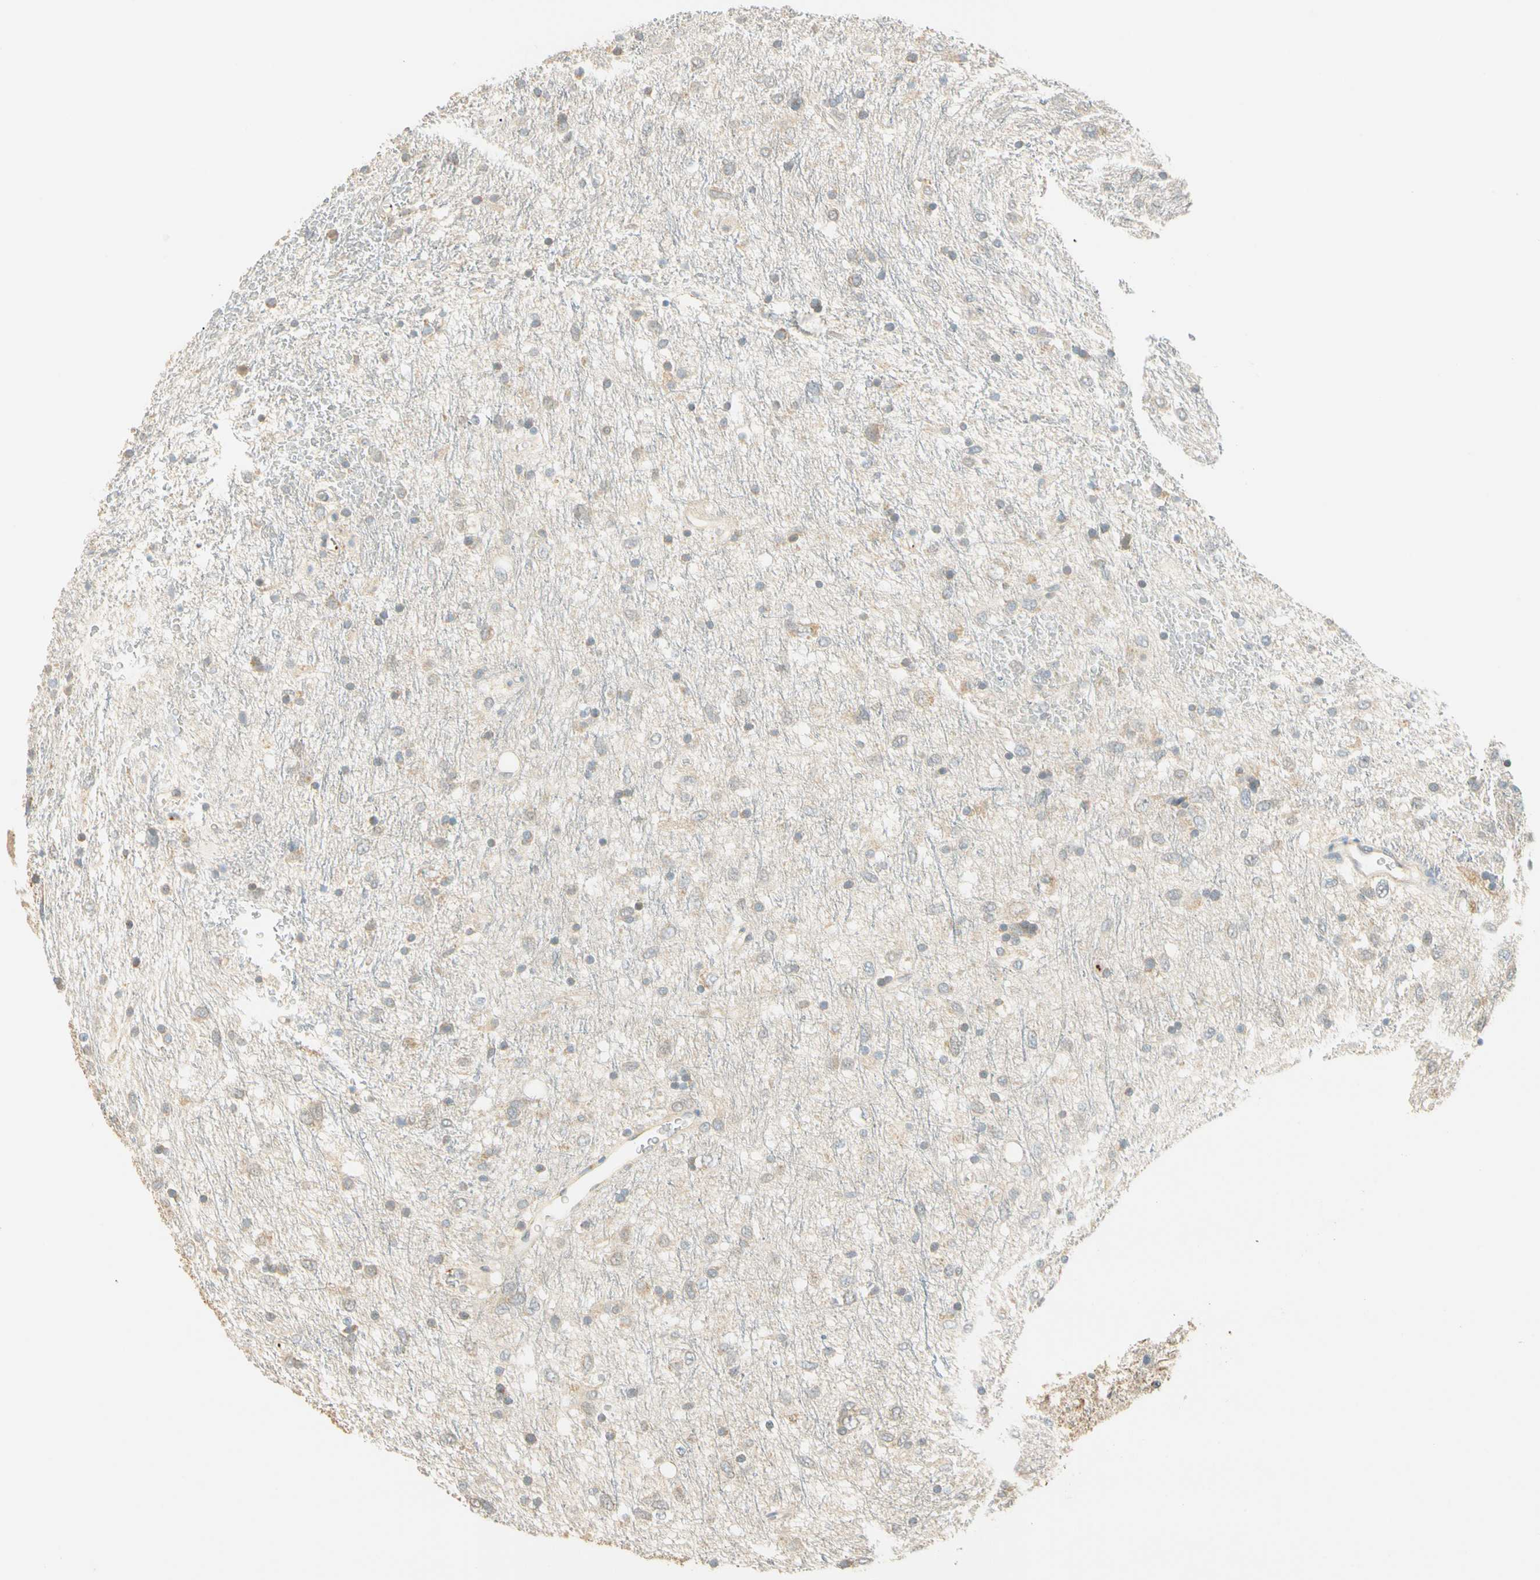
{"staining": {"intensity": "weak", "quantity": "25%-75%", "location": "cytoplasmic/membranous"}, "tissue": "glioma", "cell_type": "Tumor cells", "image_type": "cancer", "snomed": [{"axis": "morphology", "description": "Glioma, malignant, Low grade"}, {"axis": "topography", "description": "Brain"}], "caption": "Glioma tissue shows weak cytoplasmic/membranous staining in about 25%-75% of tumor cells, visualized by immunohistochemistry. Using DAB (brown) and hematoxylin (blue) stains, captured at high magnification using brightfield microscopy.", "gene": "RAD18", "patient": {"sex": "male", "age": 77}}